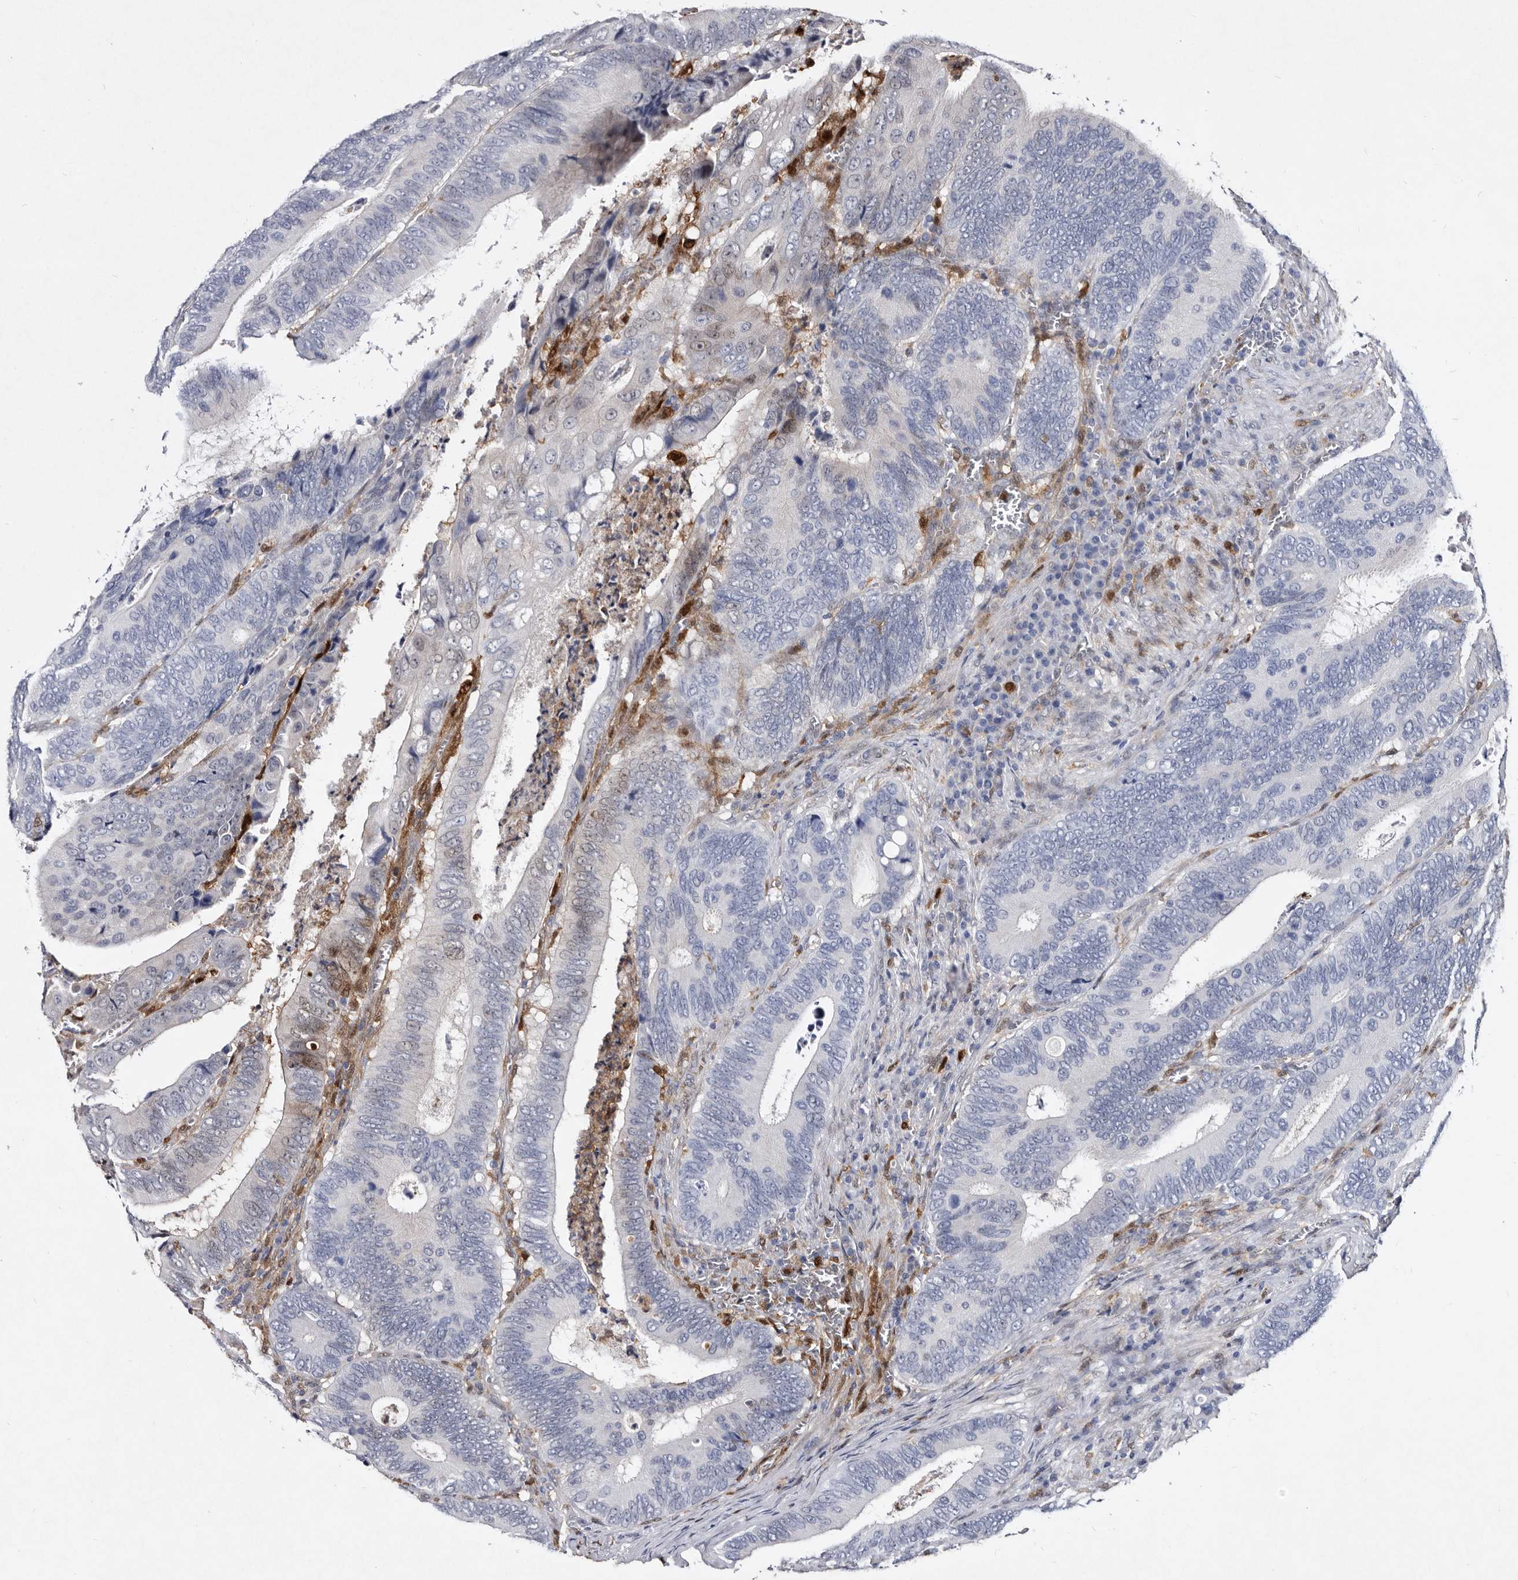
{"staining": {"intensity": "negative", "quantity": "none", "location": "none"}, "tissue": "colorectal cancer", "cell_type": "Tumor cells", "image_type": "cancer", "snomed": [{"axis": "morphology", "description": "Inflammation, NOS"}, {"axis": "morphology", "description": "Adenocarcinoma, NOS"}, {"axis": "topography", "description": "Colon"}], "caption": "Immunohistochemistry (IHC) image of neoplastic tissue: human colorectal cancer stained with DAB exhibits no significant protein positivity in tumor cells. The staining was performed using DAB (3,3'-diaminobenzidine) to visualize the protein expression in brown, while the nuclei were stained in blue with hematoxylin (Magnification: 20x).", "gene": "SERPINB8", "patient": {"sex": "male", "age": 72}}